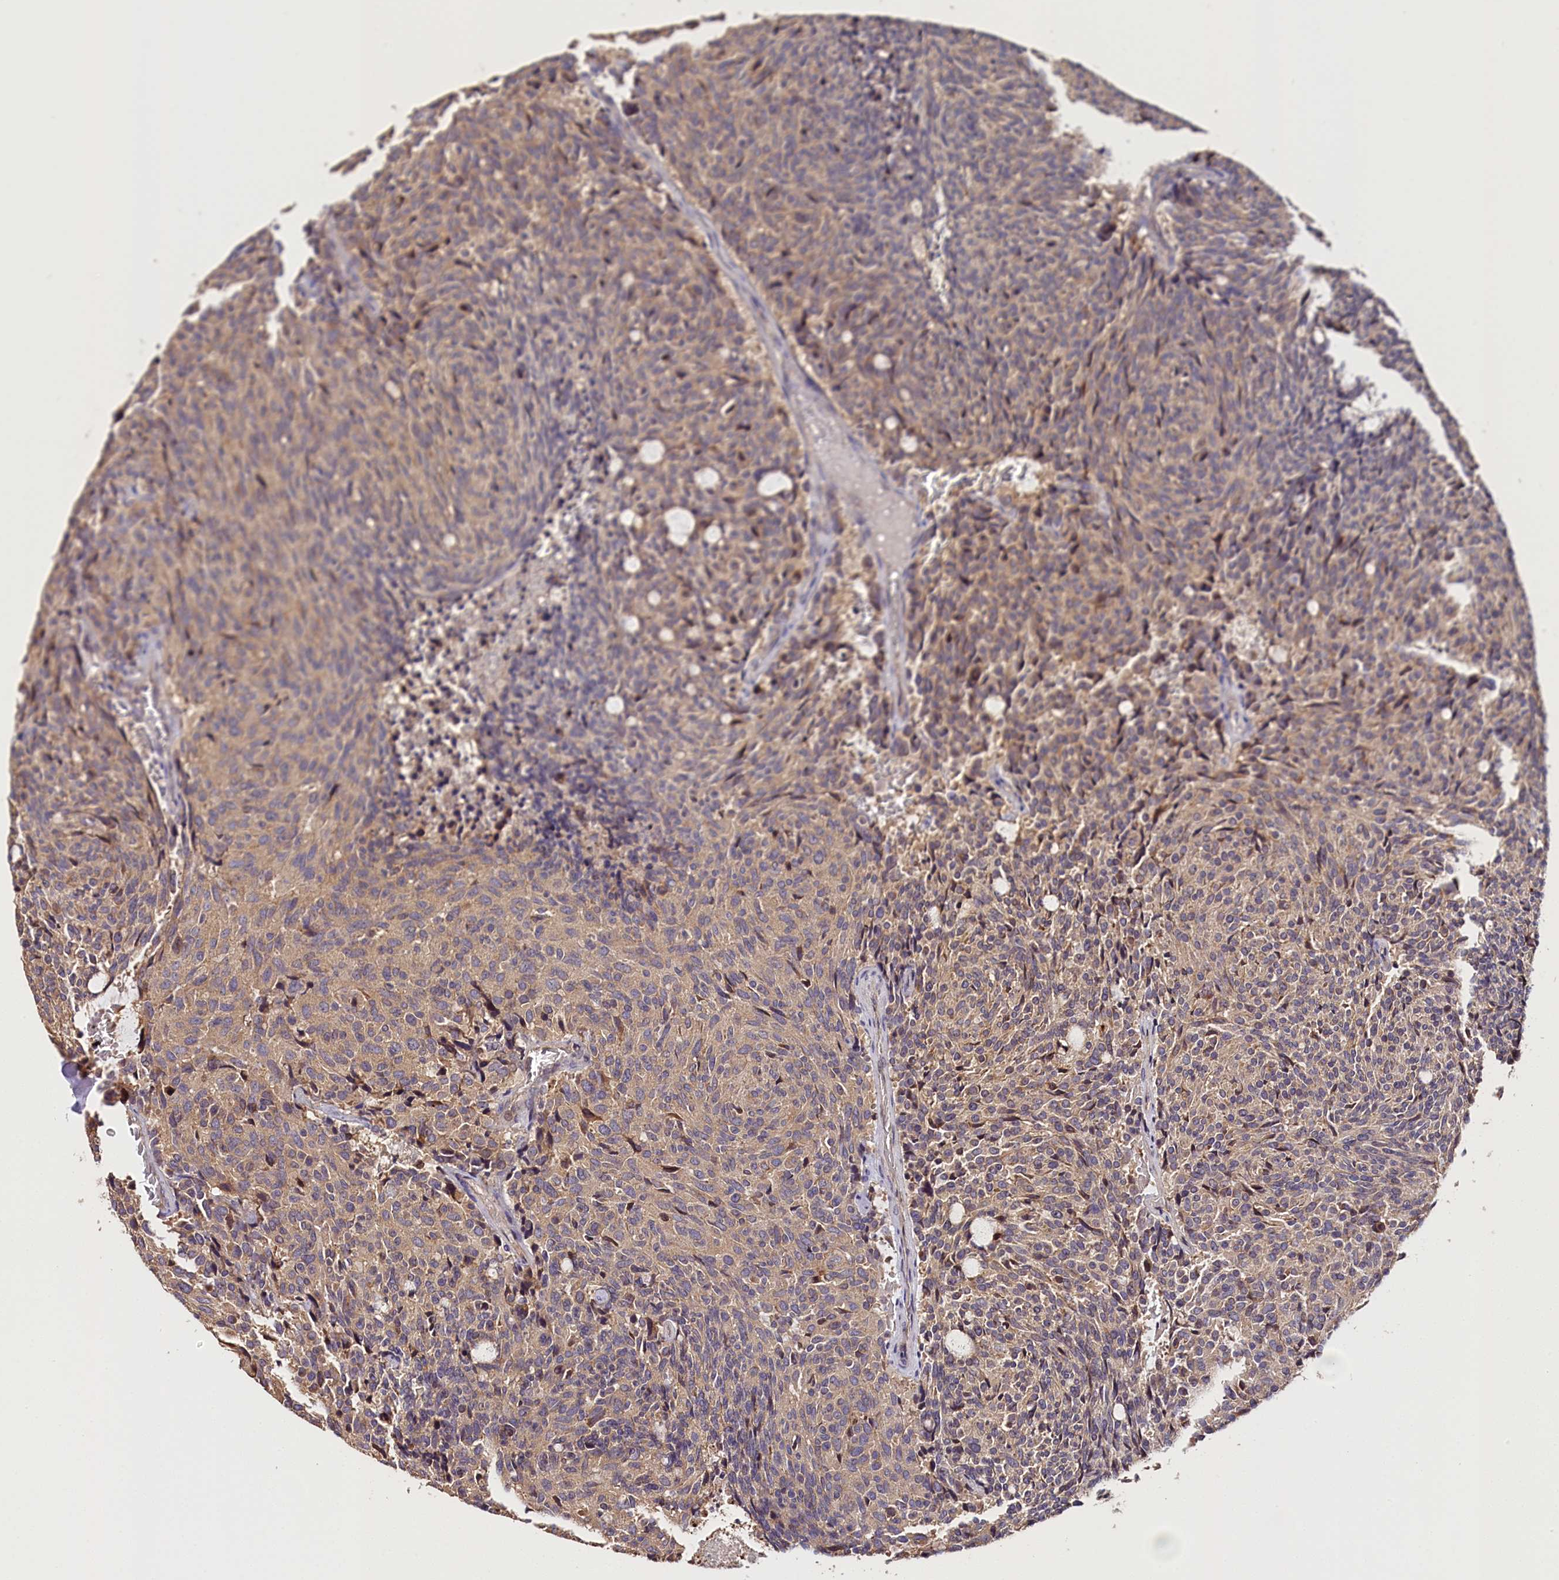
{"staining": {"intensity": "weak", "quantity": ">75%", "location": "cytoplasmic/membranous"}, "tissue": "carcinoid", "cell_type": "Tumor cells", "image_type": "cancer", "snomed": [{"axis": "morphology", "description": "Carcinoid, malignant, NOS"}, {"axis": "topography", "description": "Pancreas"}], "caption": "Immunohistochemical staining of carcinoid reveals low levels of weak cytoplasmic/membranous protein expression in about >75% of tumor cells. The staining was performed using DAB (3,3'-diaminobenzidine), with brown indicating positive protein expression. Nuclei are stained blue with hematoxylin.", "gene": "KATNB1", "patient": {"sex": "female", "age": 54}}